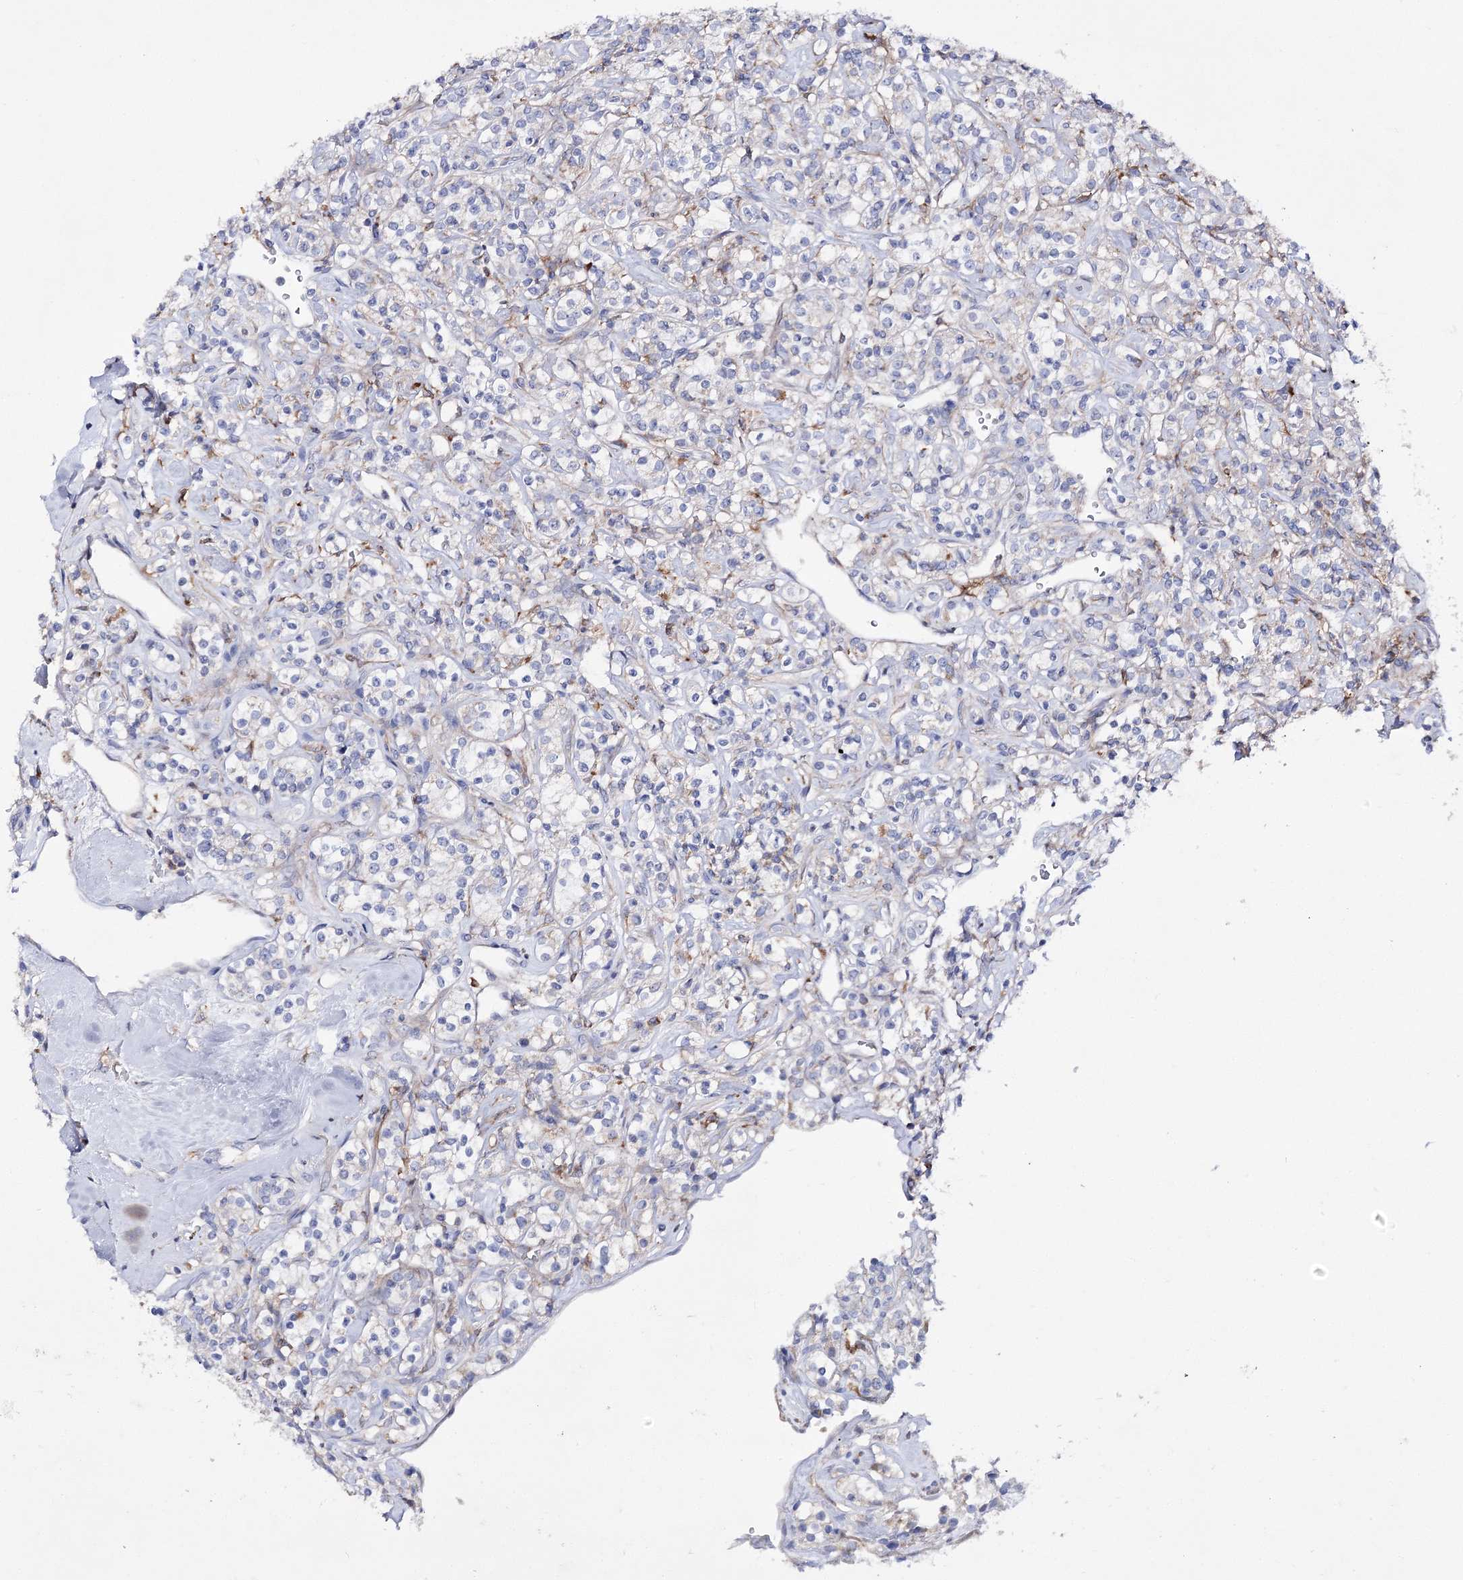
{"staining": {"intensity": "negative", "quantity": "none", "location": "none"}, "tissue": "renal cancer", "cell_type": "Tumor cells", "image_type": "cancer", "snomed": [{"axis": "morphology", "description": "Adenocarcinoma, NOS"}, {"axis": "topography", "description": "Kidney"}], "caption": "A histopathology image of renal cancer (adenocarcinoma) stained for a protein demonstrates no brown staining in tumor cells. (DAB (3,3'-diaminobenzidine) immunohistochemistry (IHC) with hematoxylin counter stain).", "gene": "COX15", "patient": {"sex": "male", "age": 77}}